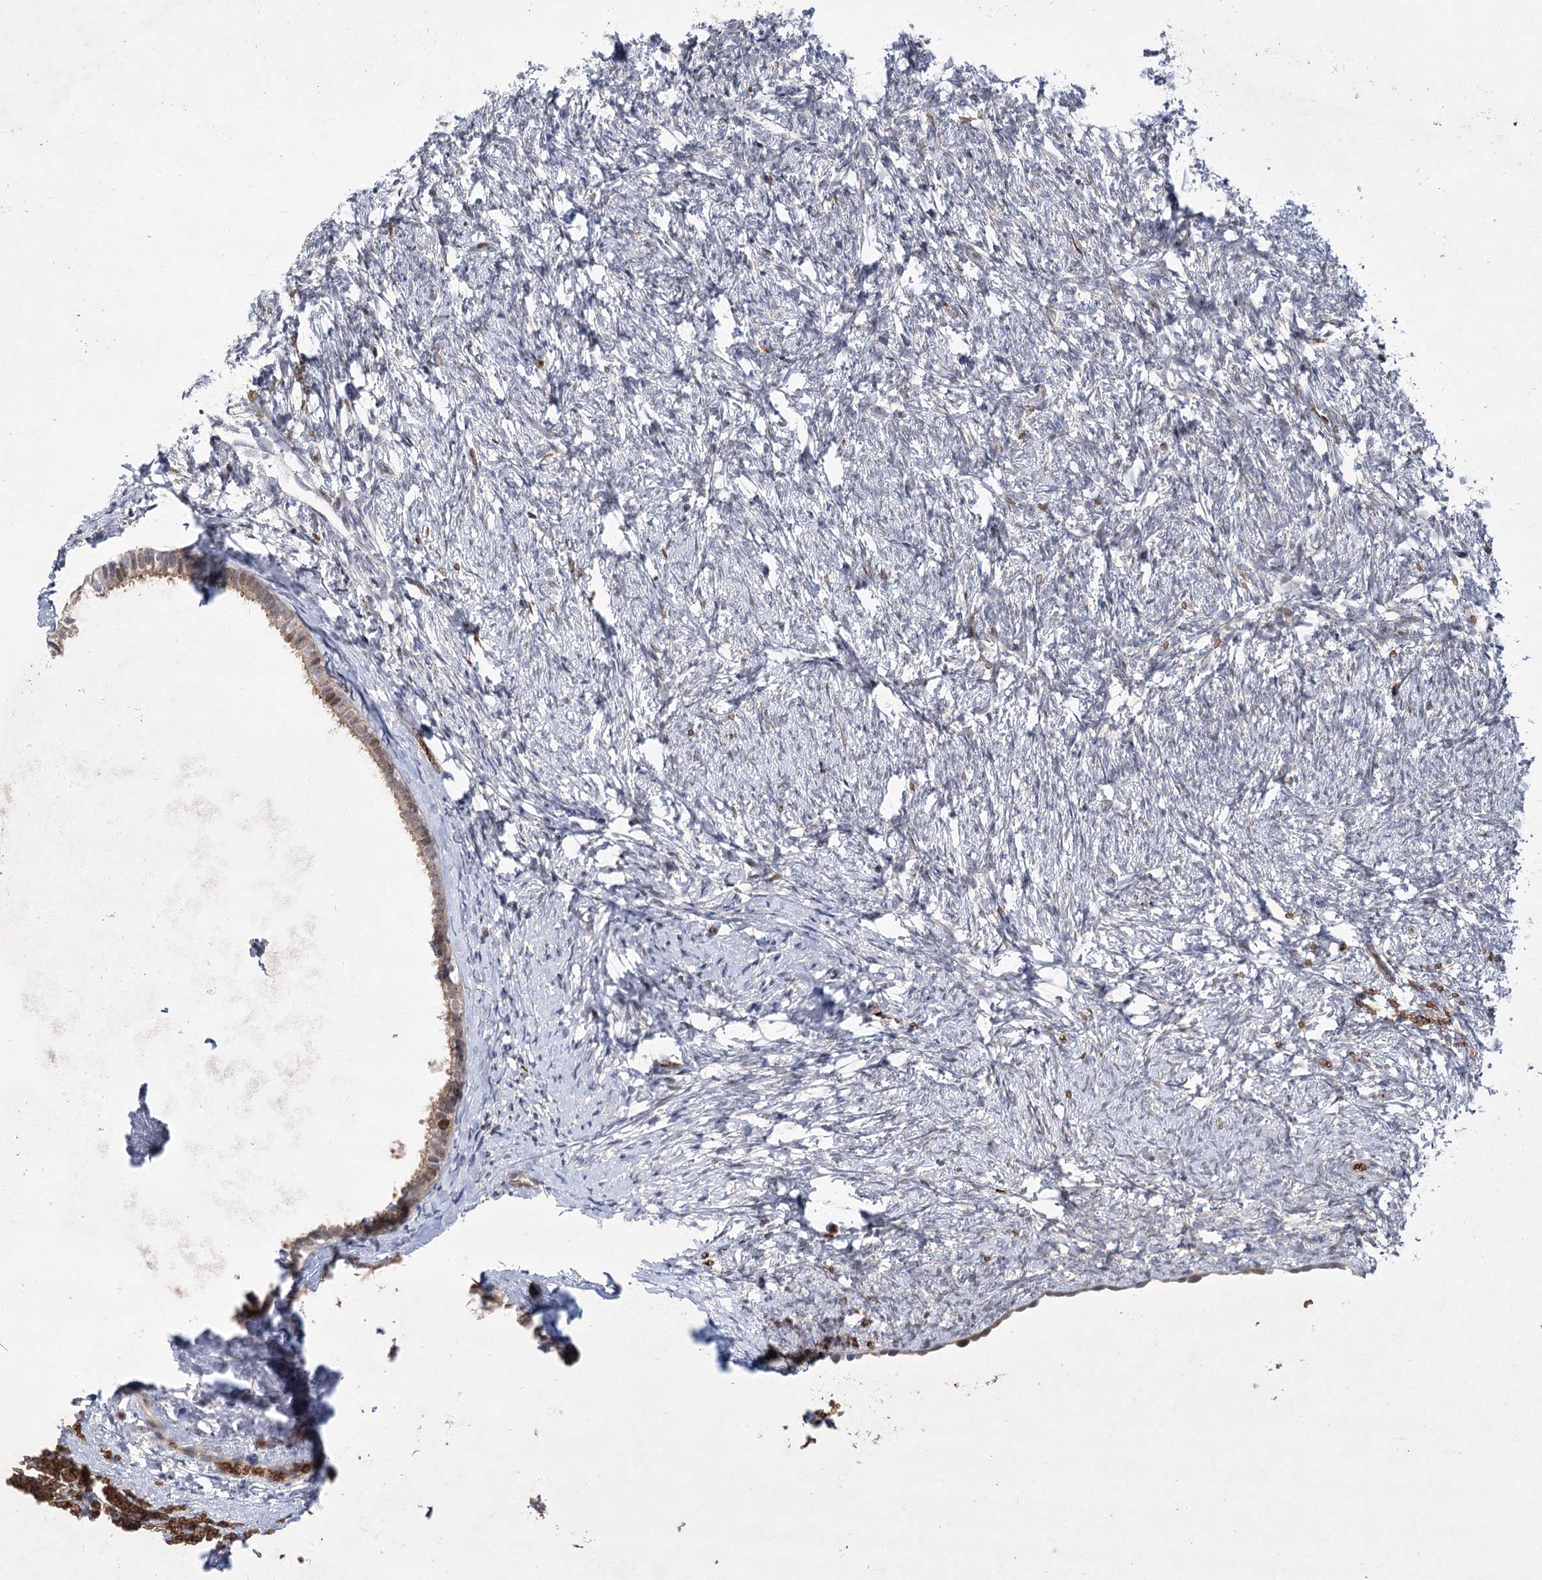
{"staining": {"intensity": "negative", "quantity": "none", "location": "none"}, "tissue": "ovary", "cell_type": "Ovarian stroma cells", "image_type": "normal", "snomed": [{"axis": "morphology", "description": "Normal tissue, NOS"}, {"axis": "topography", "description": "Ovary"}], "caption": "High magnification brightfield microscopy of benign ovary stained with DAB (brown) and counterstained with hematoxylin (blue): ovarian stroma cells show no significant expression.", "gene": "NSMCE4A", "patient": {"sex": "female", "age": 60}}